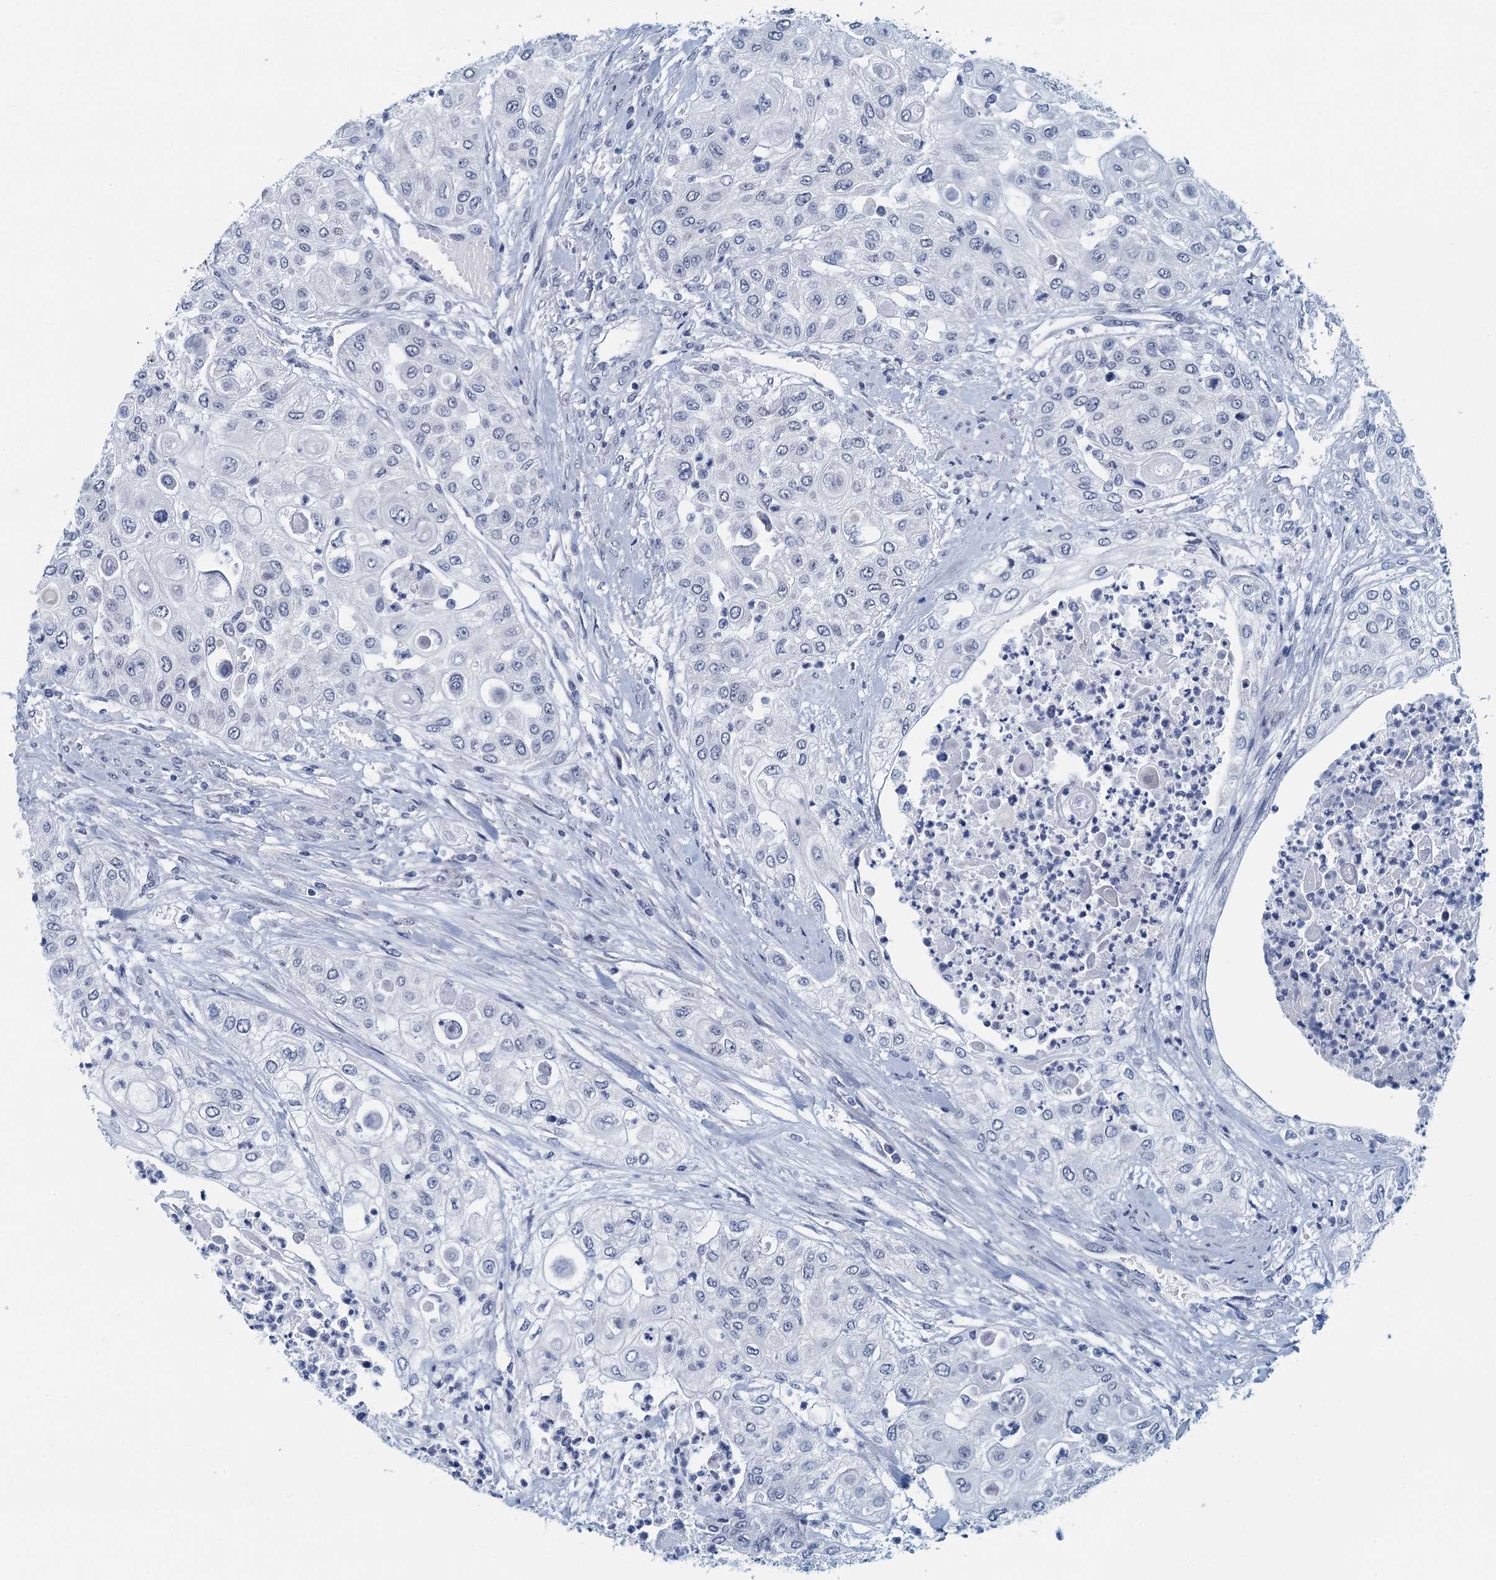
{"staining": {"intensity": "negative", "quantity": "none", "location": "none"}, "tissue": "urothelial cancer", "cell_type": "Tumor cells", "image_type": "cancer", "snomed": [{"axis": "morphology", "description": "Urothelial carcinoma, High grade"}, {"axis": "topography", "description": "Urinary bladder"}], "caption": "Tumor cells are negative for protein expression in human high-grade urothelial carcinoma. (DAB (3,3'-diaminobenzidine) immunohistochemistry, high magnification).", "gene": "ENSG00000131152", "patient": {"sex": "female", "age": 79}}